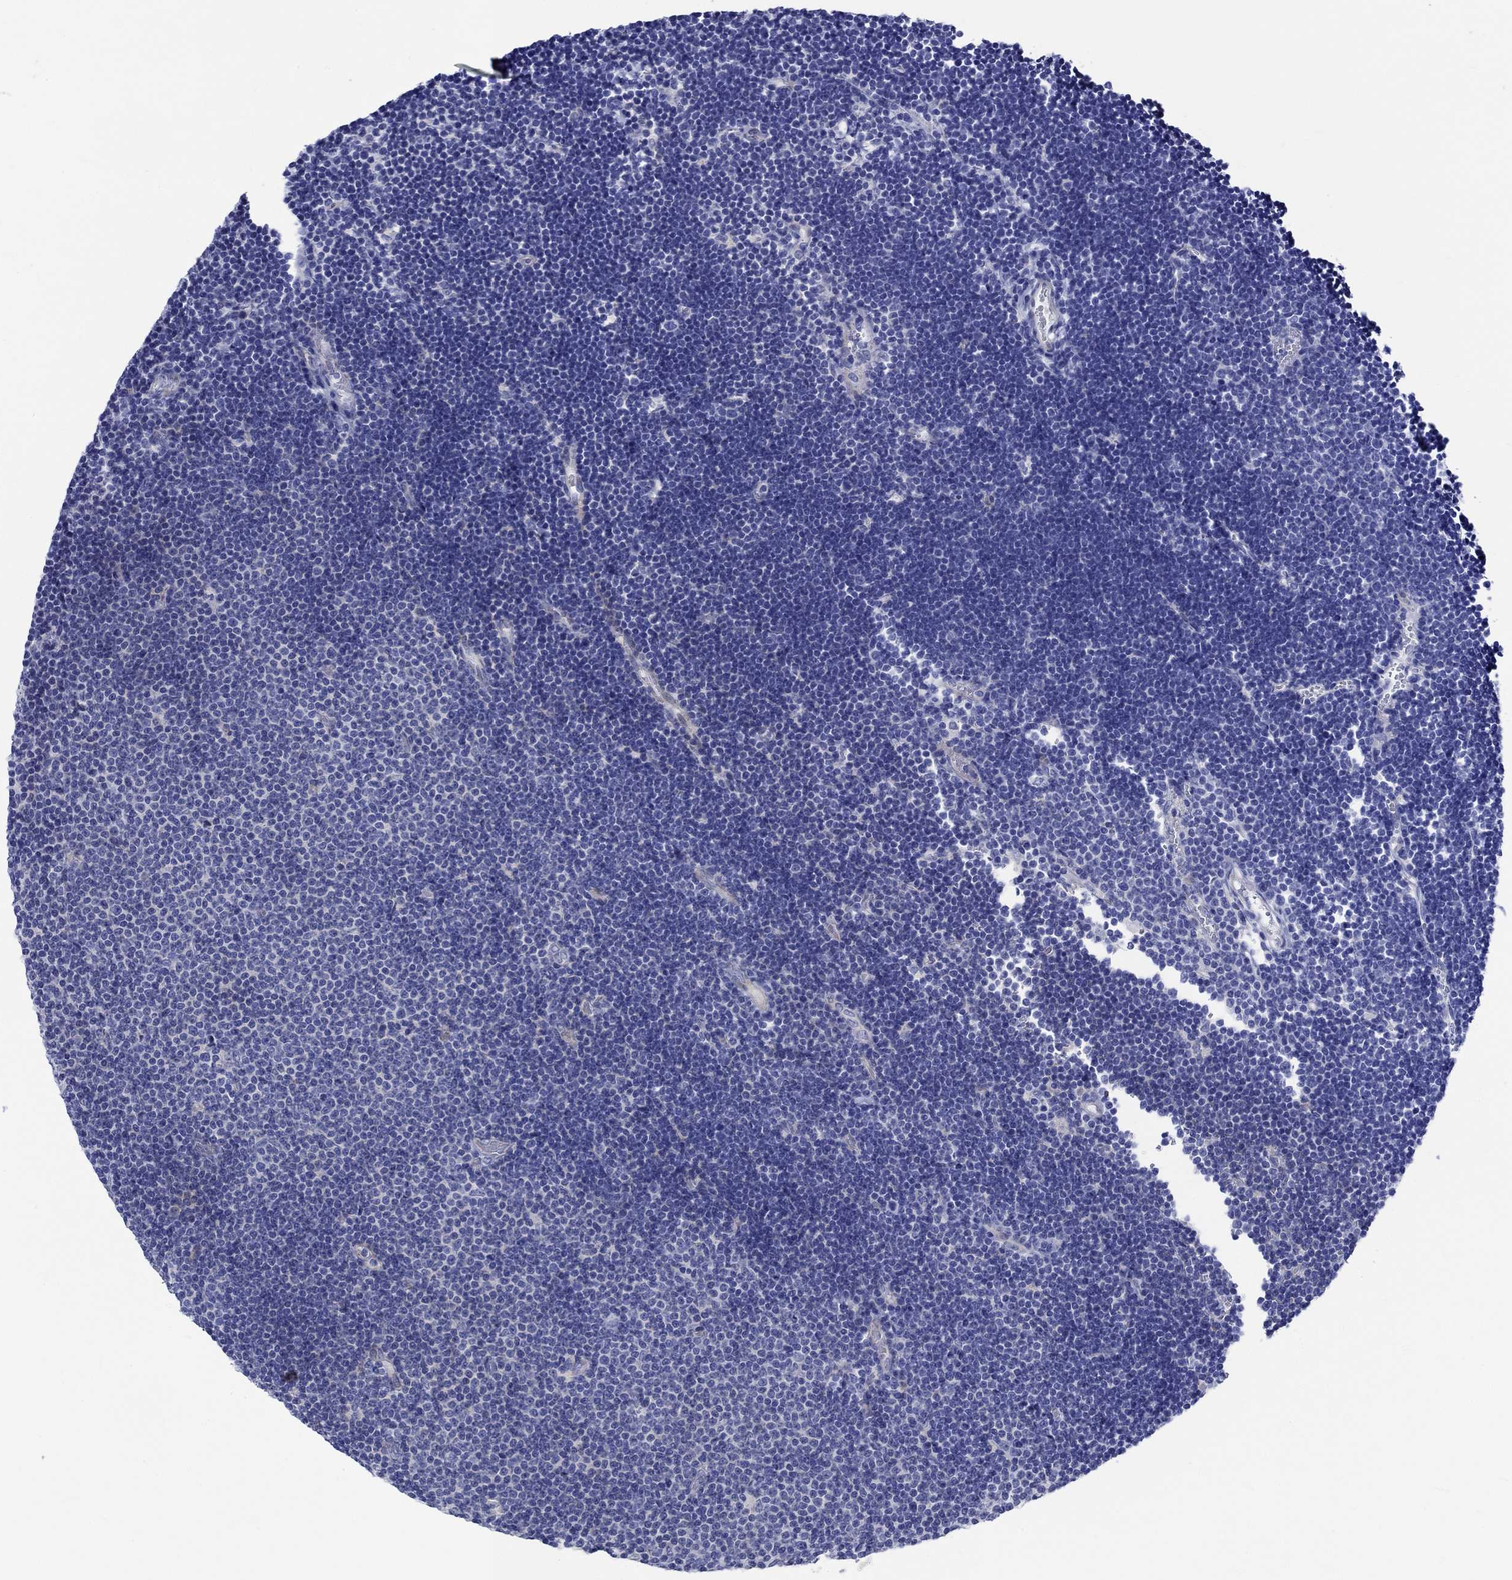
{"staining": {"intensity": "negative", "quantity": "none", "location": "none"}, "tissue": "lymphoma", "cell_type": "Tumor cells", "image_type": "cancer", "snomed": [{"axis": "morphology", "description": "Malignant lymphoma, non-Hodgkin's type, Low grade"}, {"axis": "topography", "description": "Brain"}], "caption": "DAB immunohistochemical staining of human low-grade malignant lymphoma, non-Hodgkin's type shows no significant positivity in tumor cells.", "gene": "NRIP3", "patient": {"sex": "female", "age": 66}}